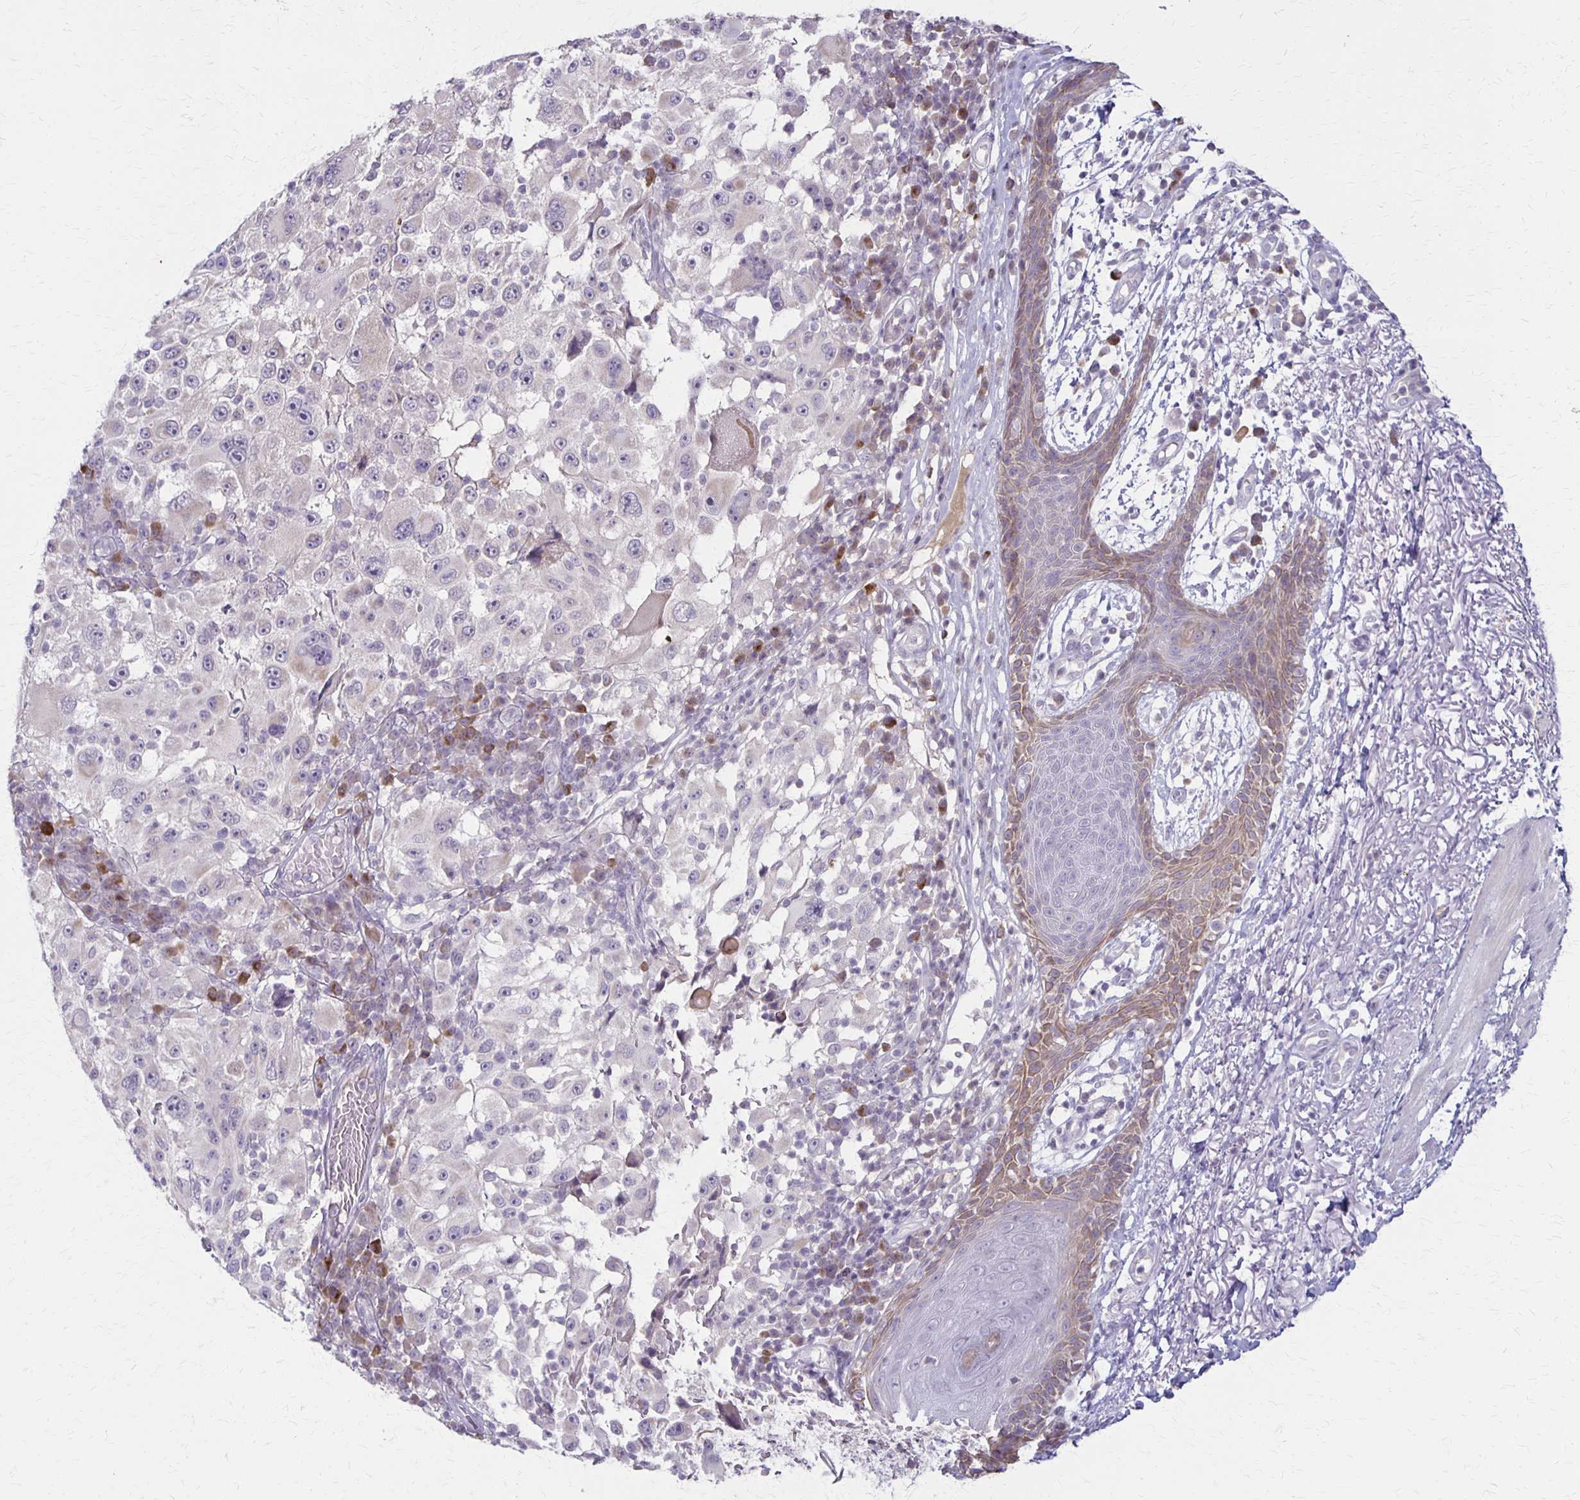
{"staining": {"intensity": "negative", "quantity": "none", "location": "none"}, "tissue": "melanoma", "cell_type": "Tumor cells", "image_type": "cancer", "snomed": [{"axis": "morphology", "description": "Malignant melanoma, NOS"}, {"axis": "topography", "description": "Skin"}], "caption": "The image demonstrates no significant staining in tumor cells of malignant melanoma.", "gene": "SLC35E2B", "patient": {"sex": "female", "age": 71}}